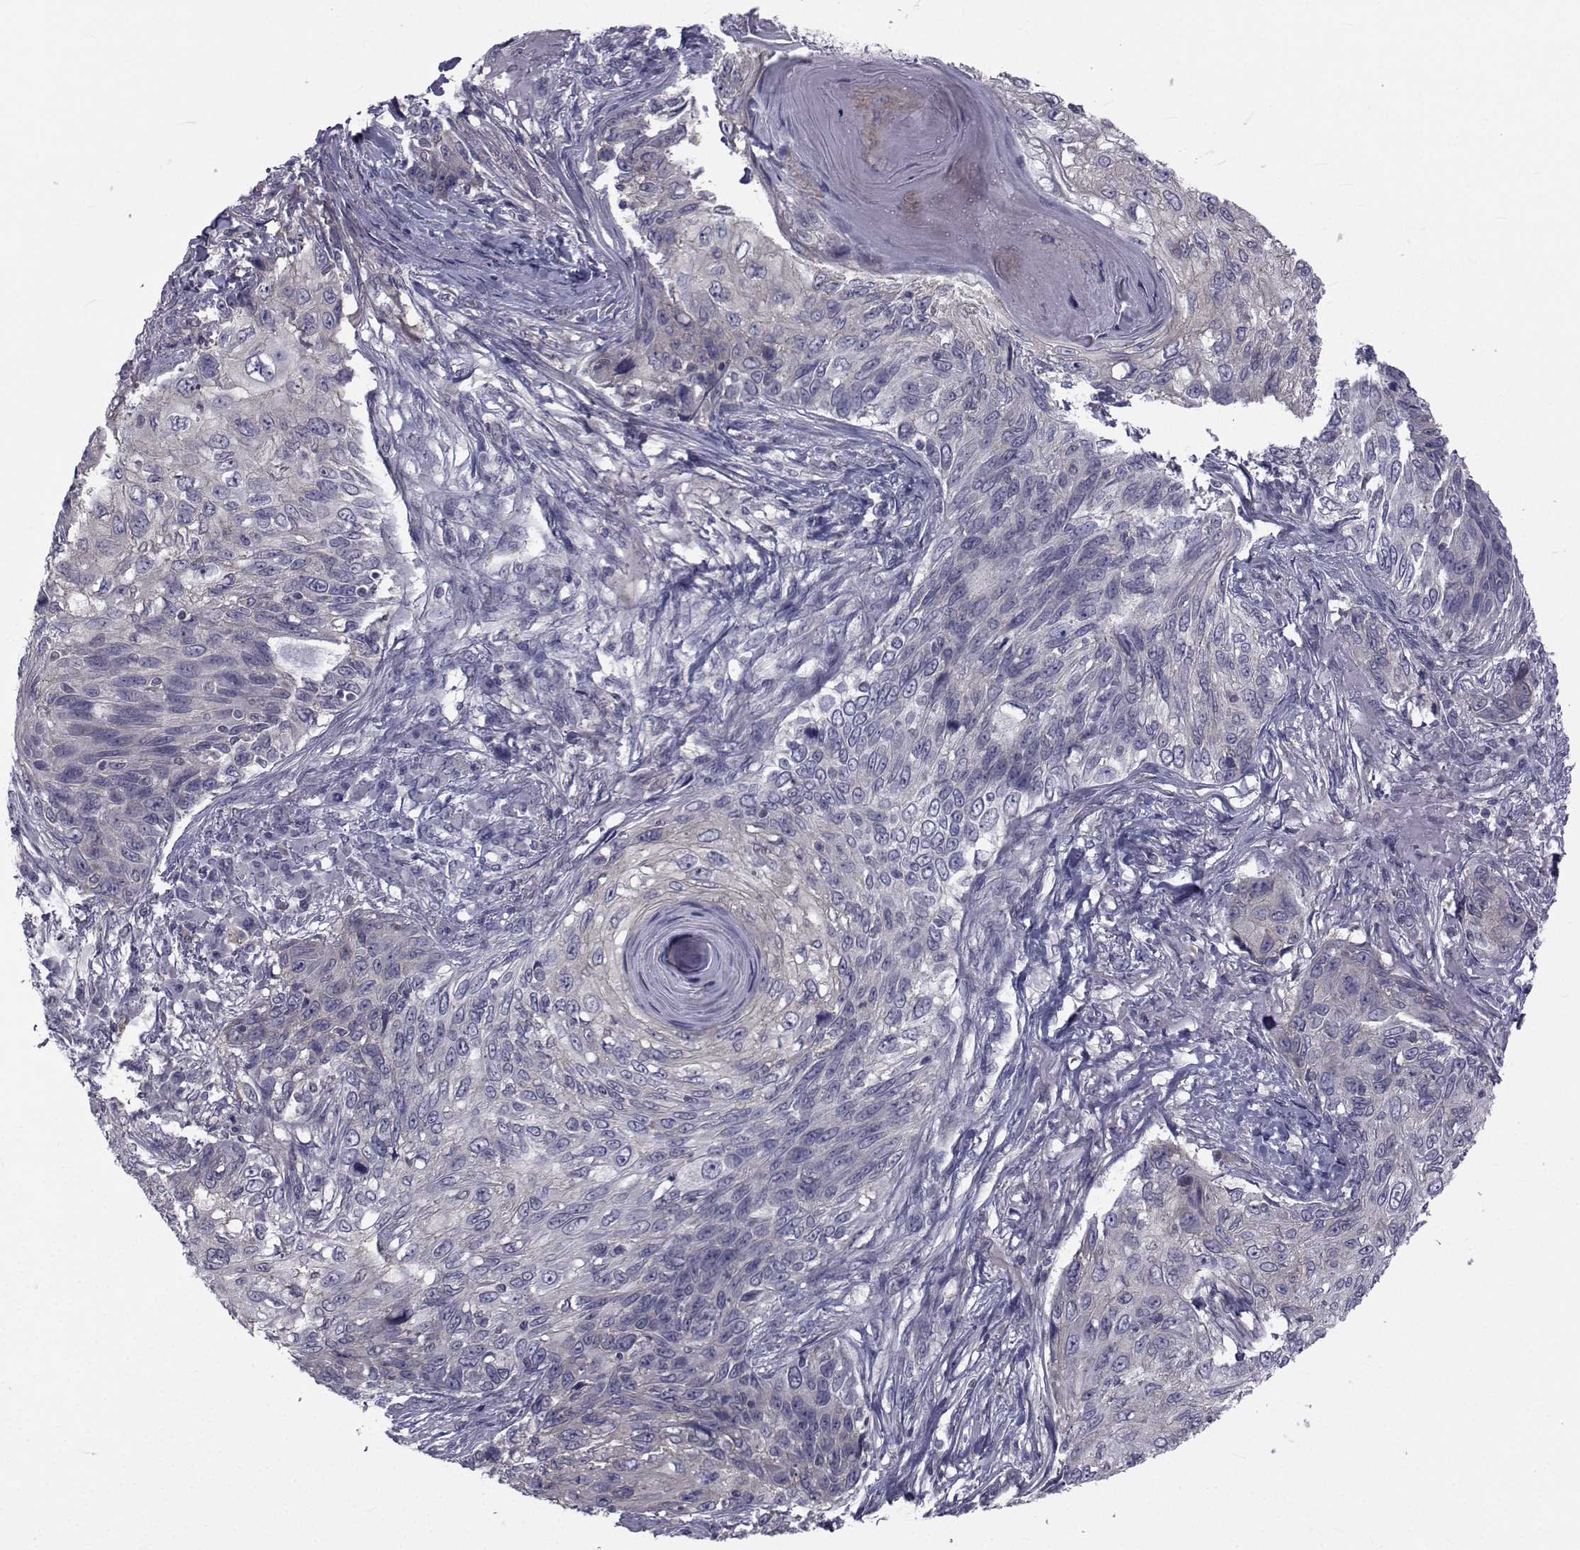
{"staining": {"intensity": "negative", "quantity": "none", "location": "none"}, "tissue": "skin cancer", "cell_type": "Tumor cells", "image_type": "cancer", "snomed": [{"axis": "morphology", "description": "Squamous cell carcinoma, NOS"}, {"axis": "topography", "description": "Skin"}], "caption": "Immunohistochemical staining of human skin cancer (squamous cell carcinoma) shows no significant expression in tumor cells.", "gene": "SLC30A10", "patient": {"sex": "male", "age": 92}}